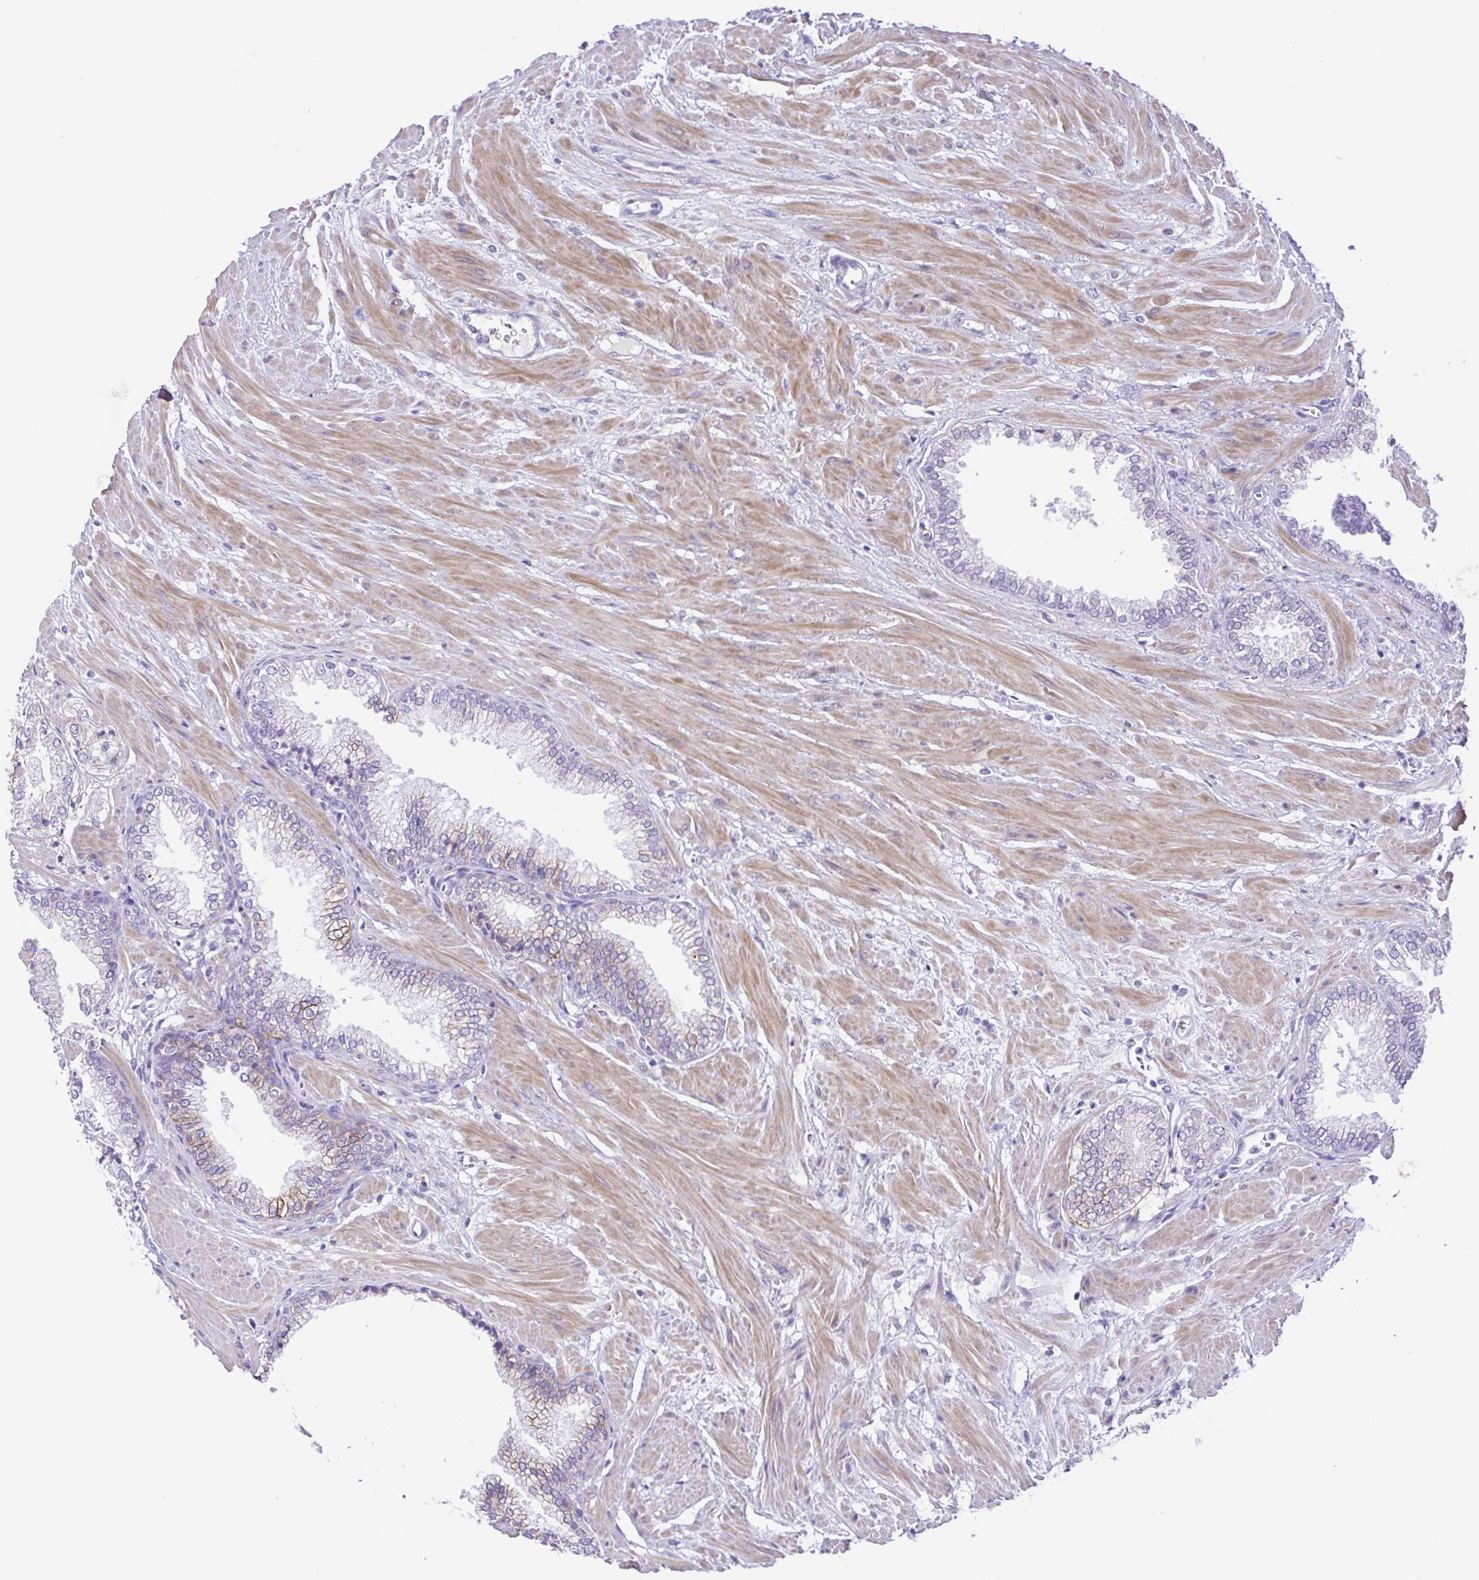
{"staining": {"intensity": "negative", "quantity": "none", "location": "none"}, "tissue": "prostate cancer", "cell_type": "Tumor cells", "image_type": "cancer", "snomed": [{"axis": "morphology", "description": "Adenocarcinoma, High grade"}, {"axis": "topography", "description": "Prostate"}], "caption": "The micrograph displays no significant positivity in tumor cells of adenocarcinoma (high-grade) (prostate).", "gene": "ISM2", "patient": {"sex": "male", "age": 64}}